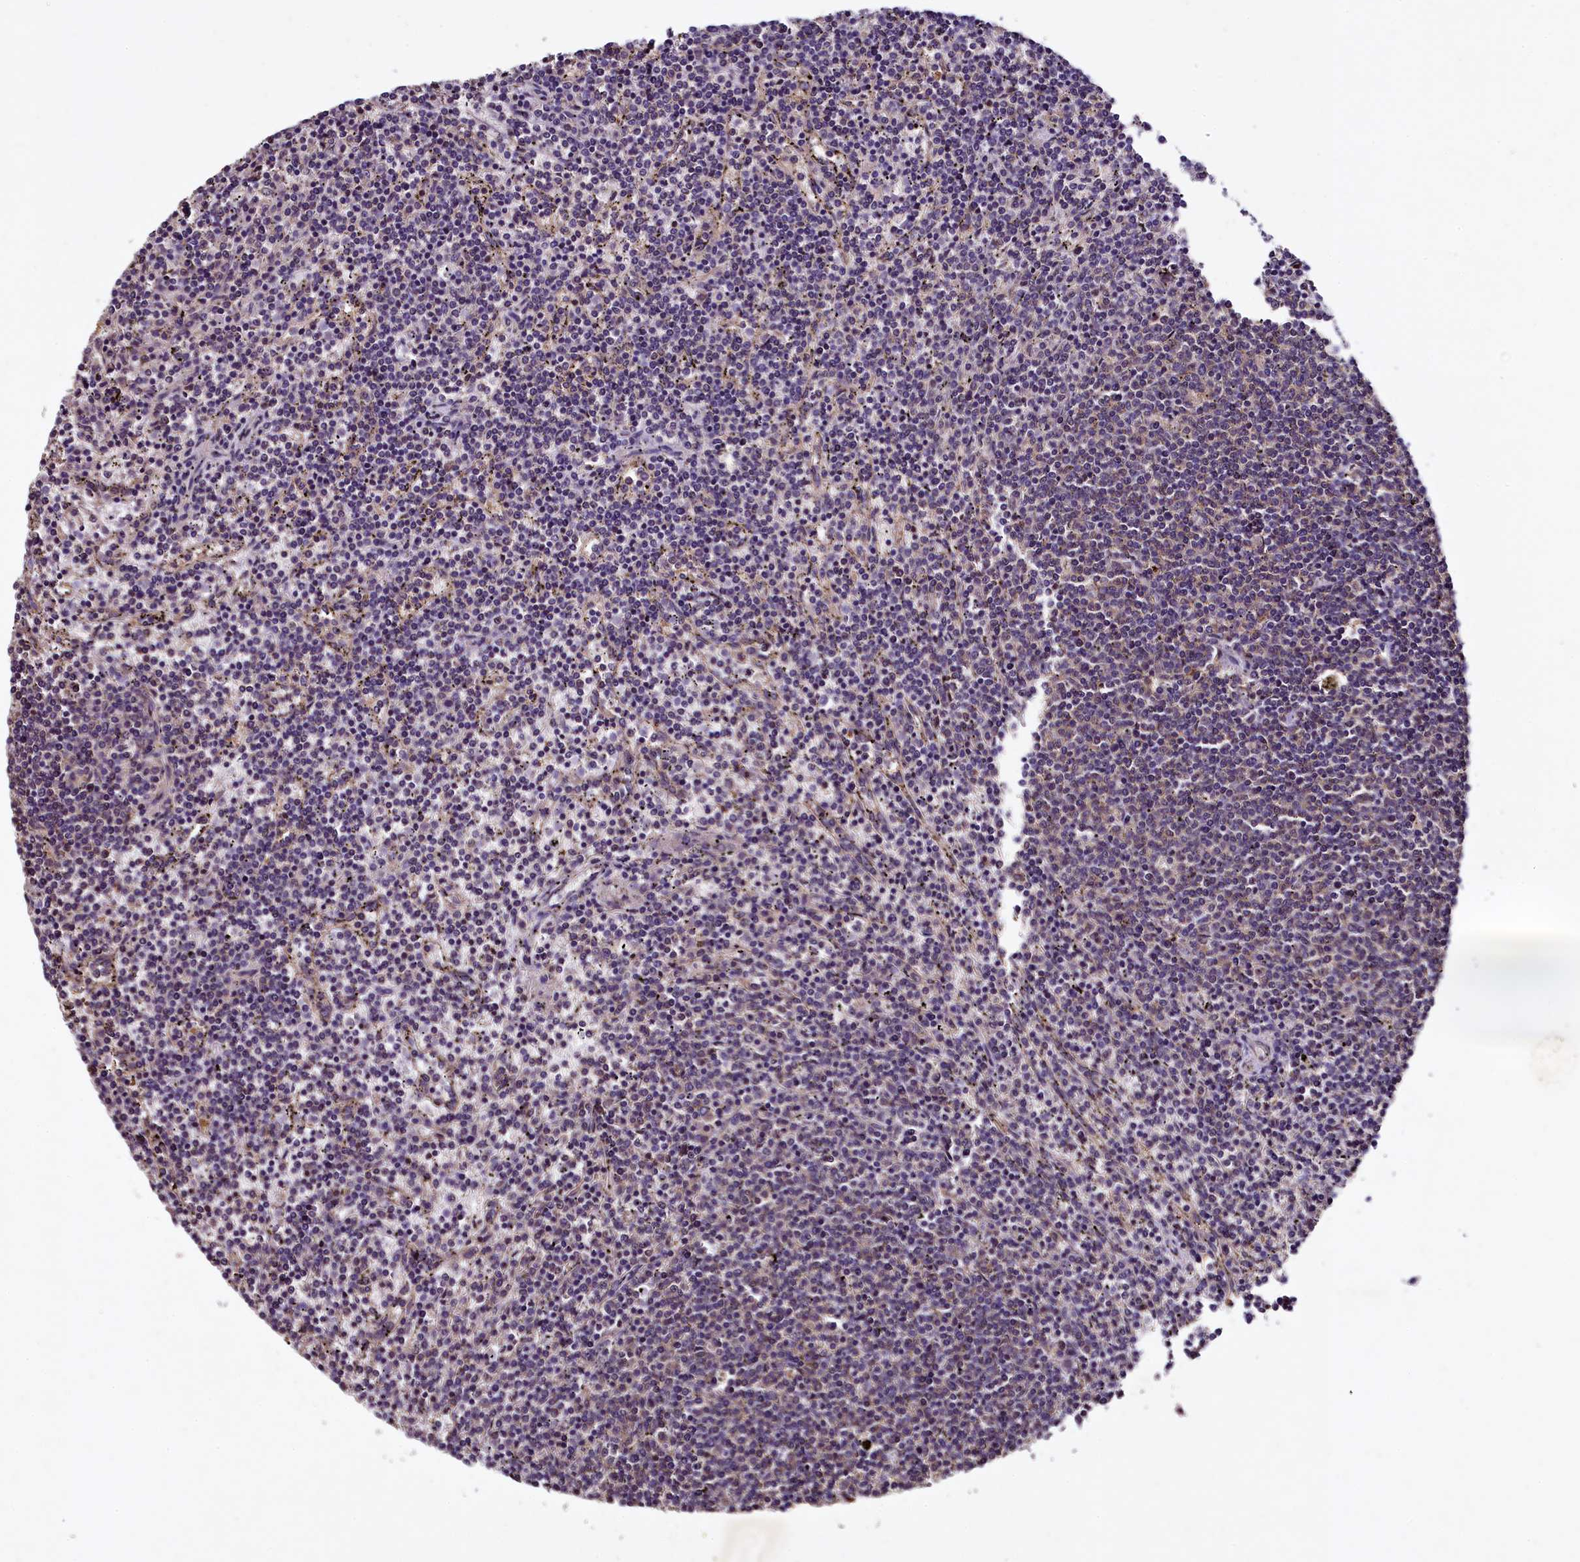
{"staining": {"intensity": "negative", "quantity": "none", "location": "none"}, "tissue": "lymphoma", "cell_type": "Tumor cells", "image_type": "cancer", "snomed": [{"axis": "morphology", "description": "Malignant lymphoma, non-Hodgkin's type, Low grade"}, {"axis": "topography", "description": "Spleen"}], "caption": "Protein analysis of low-grade malignant lymphoma, non-Hodgkin's type exhibits no significant positivity in tumor cells.", "gene": "PLXNB1", "patient": {"sex": "female", "age": 50}}